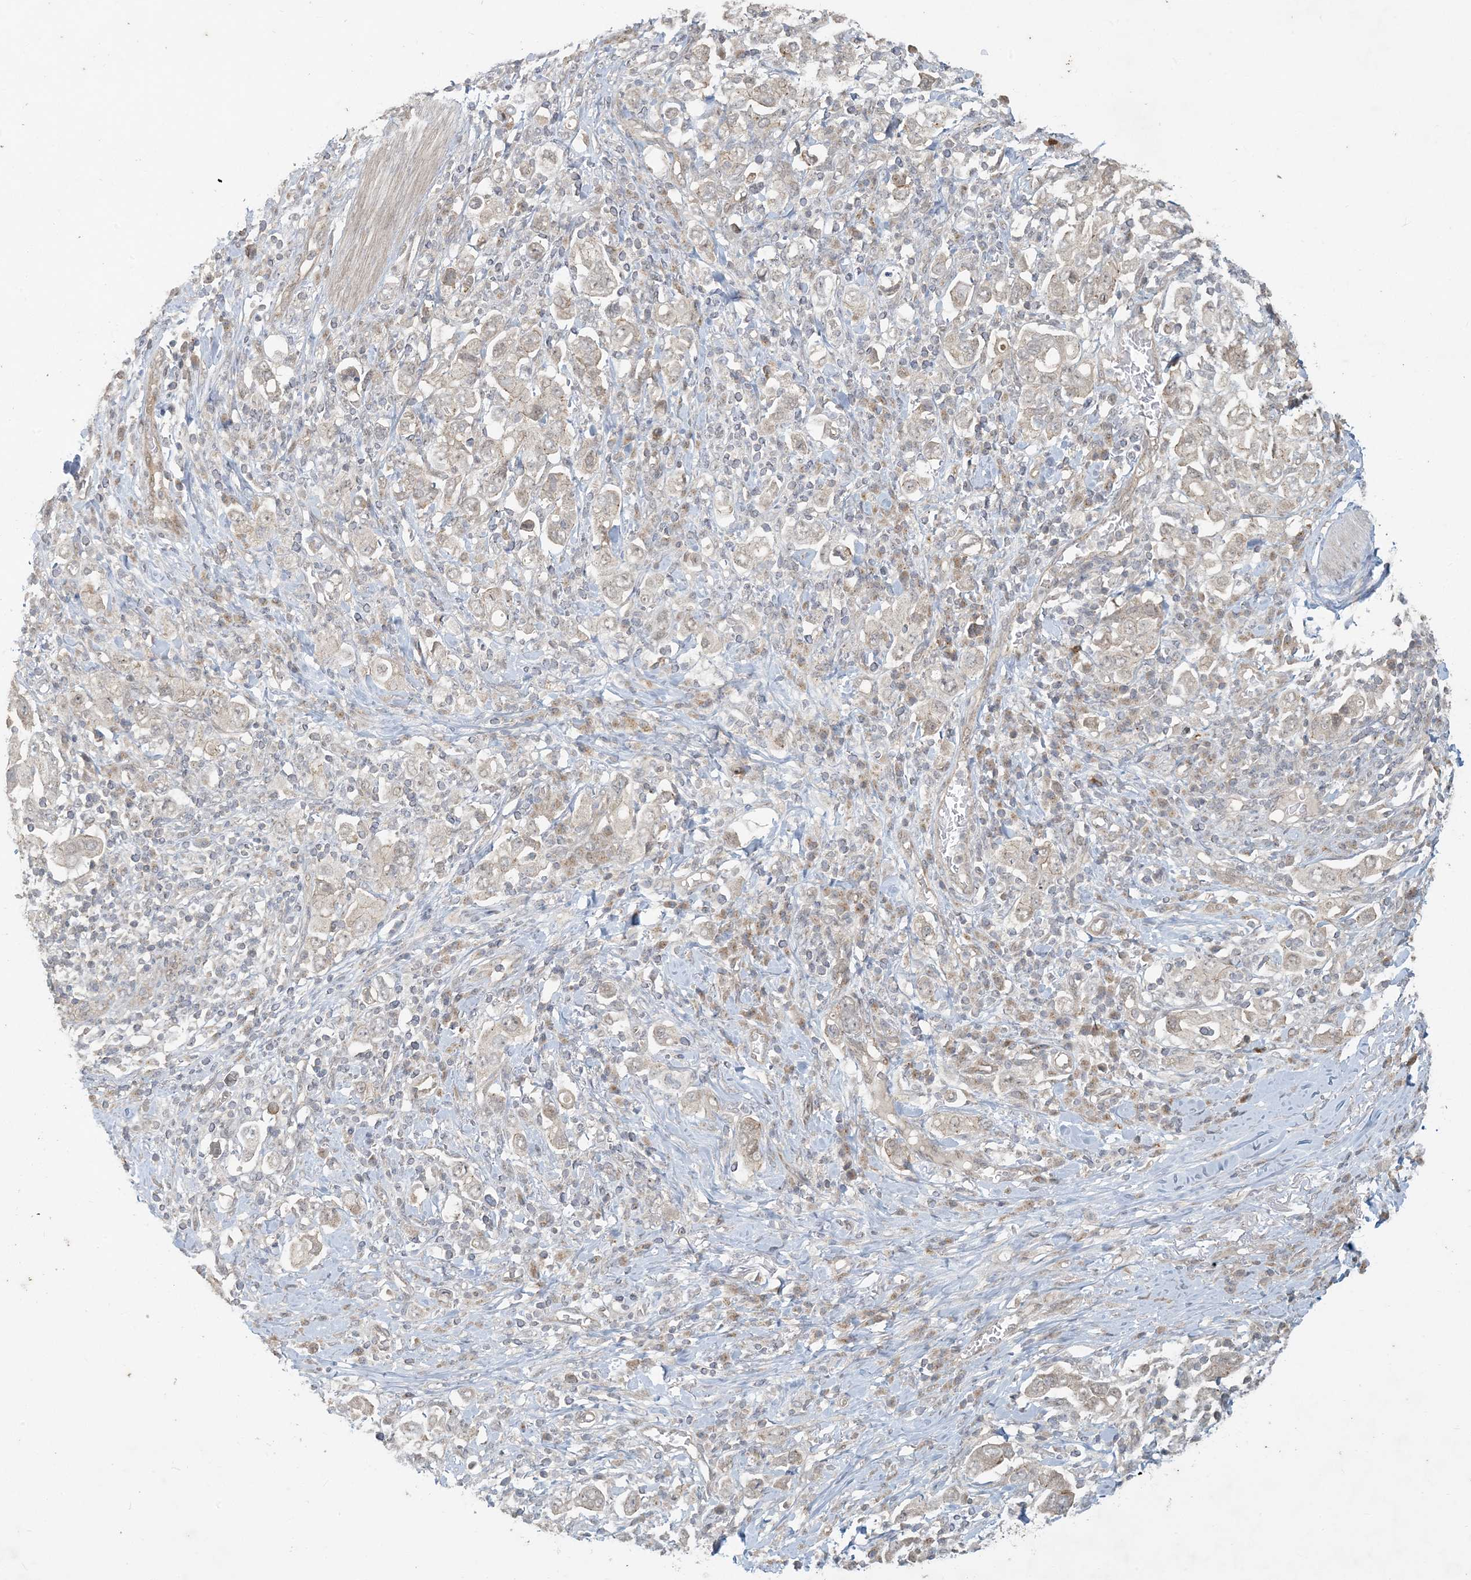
{"staining": {"intensity": "weak", "quantity": ">75%", "location": "cytoplasmic/membranous"}, "tissue": "stomach cancer", "cell_type": "Tumor cells", "image_type": "cancer", "snomed": [{"axis": "morphology", "description": "Adenocarcinoma, NOS"}, {"axis": "topography", "description": "Stomach, upper"}], "caption": "Immunohistochemistry (IHC) photomicrograph of human stomach adenocarcinoma stained for a protein (brown), which reveals low levels of weak cytoplasmic/membranous positivity in about >75% of tumor cells.", "gene": "BCORL1", "patient": {"sex": "male", "age": 62}}